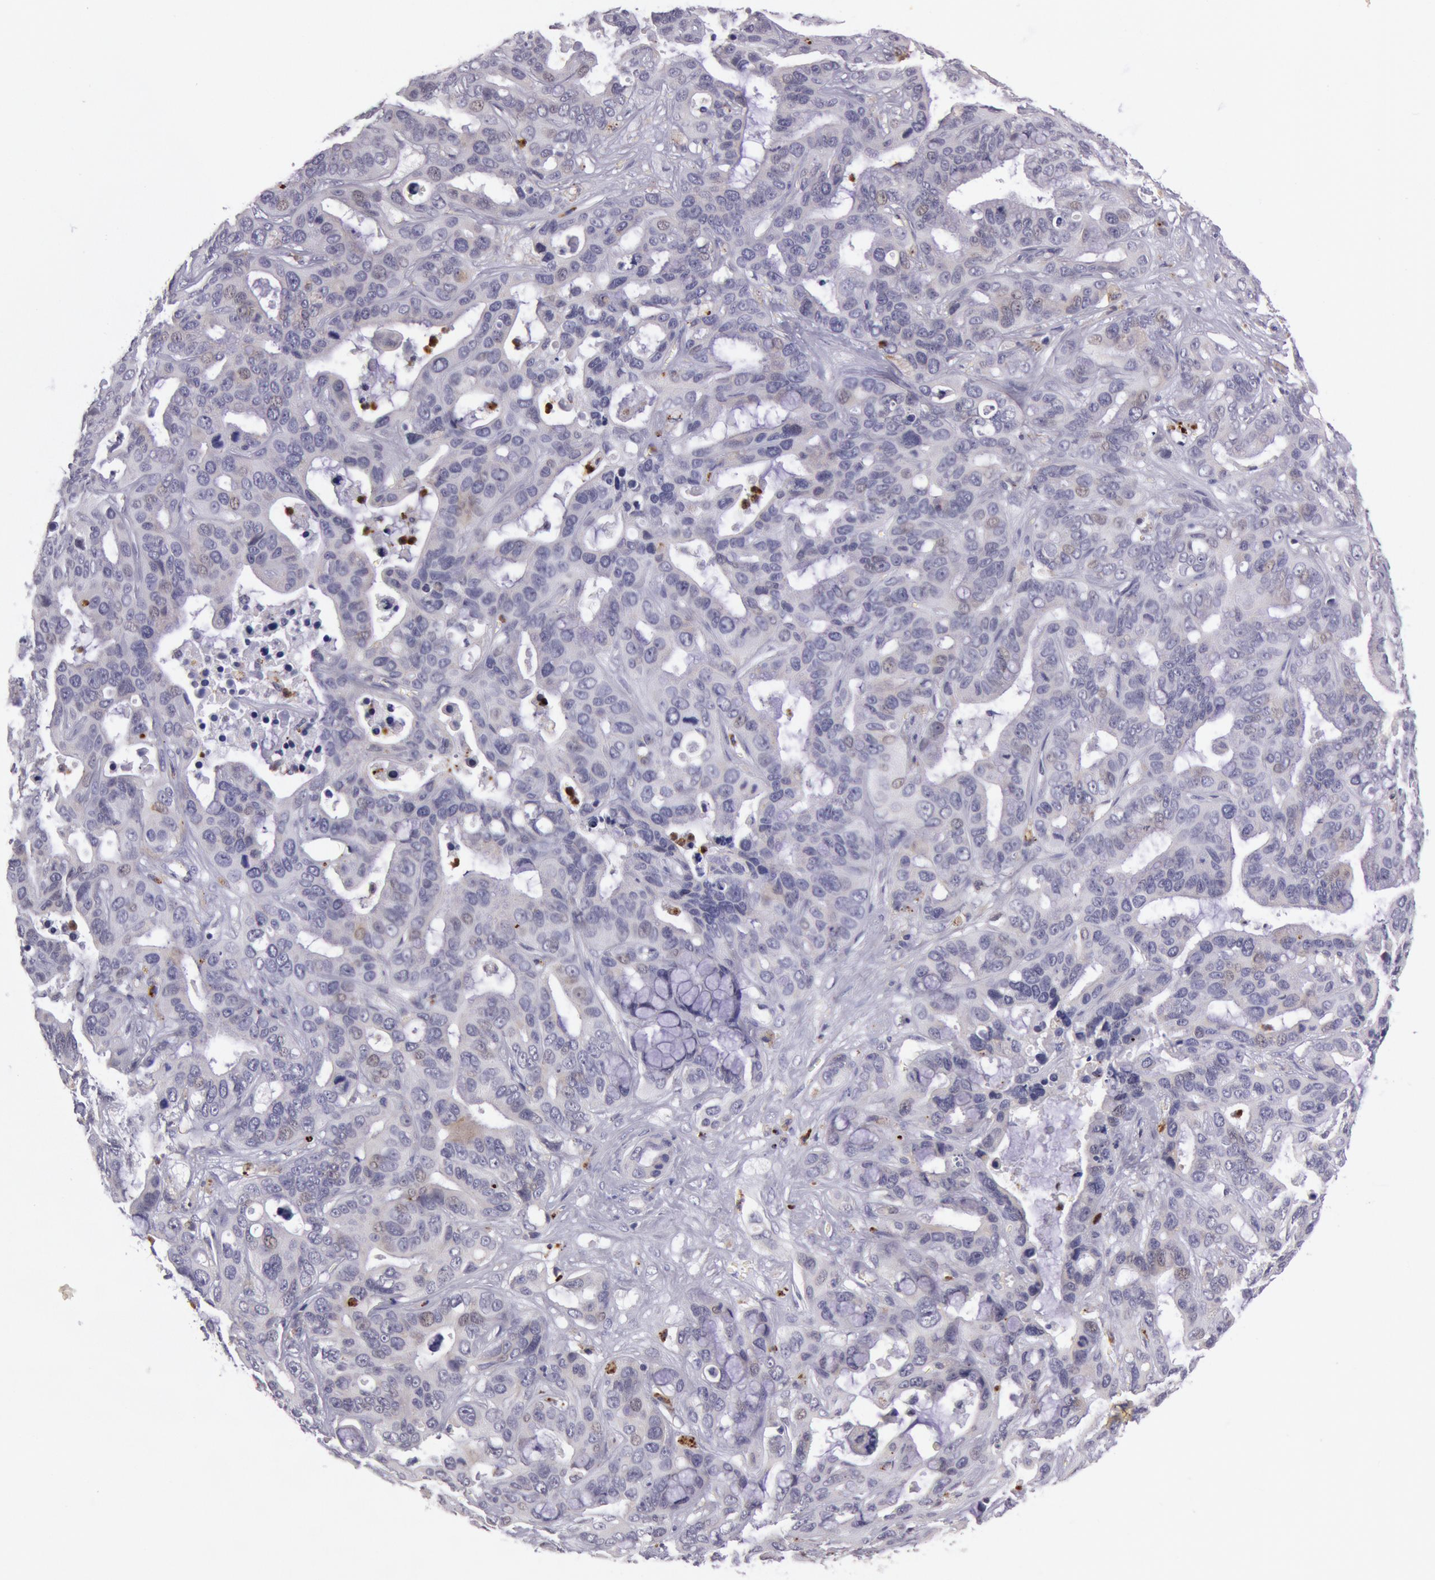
{"staining": {"intensity": "negative", "quantity": "none", "location": "none"}, "tissue": "liver cancer", "cell_type": "Tumor cells", "image_type": "cancer", "snomed": [{"axis": "morphology", "description": "Cholangiocarcinoma"}, {"axis": "topography", "description": "Liver"}], "caption": "IHC of liver cancer (cholangiocarcinoma) shows no expression in tumor cells.", "gene": "KDM6A", "patient": {"sex": "female", "age": 65}}